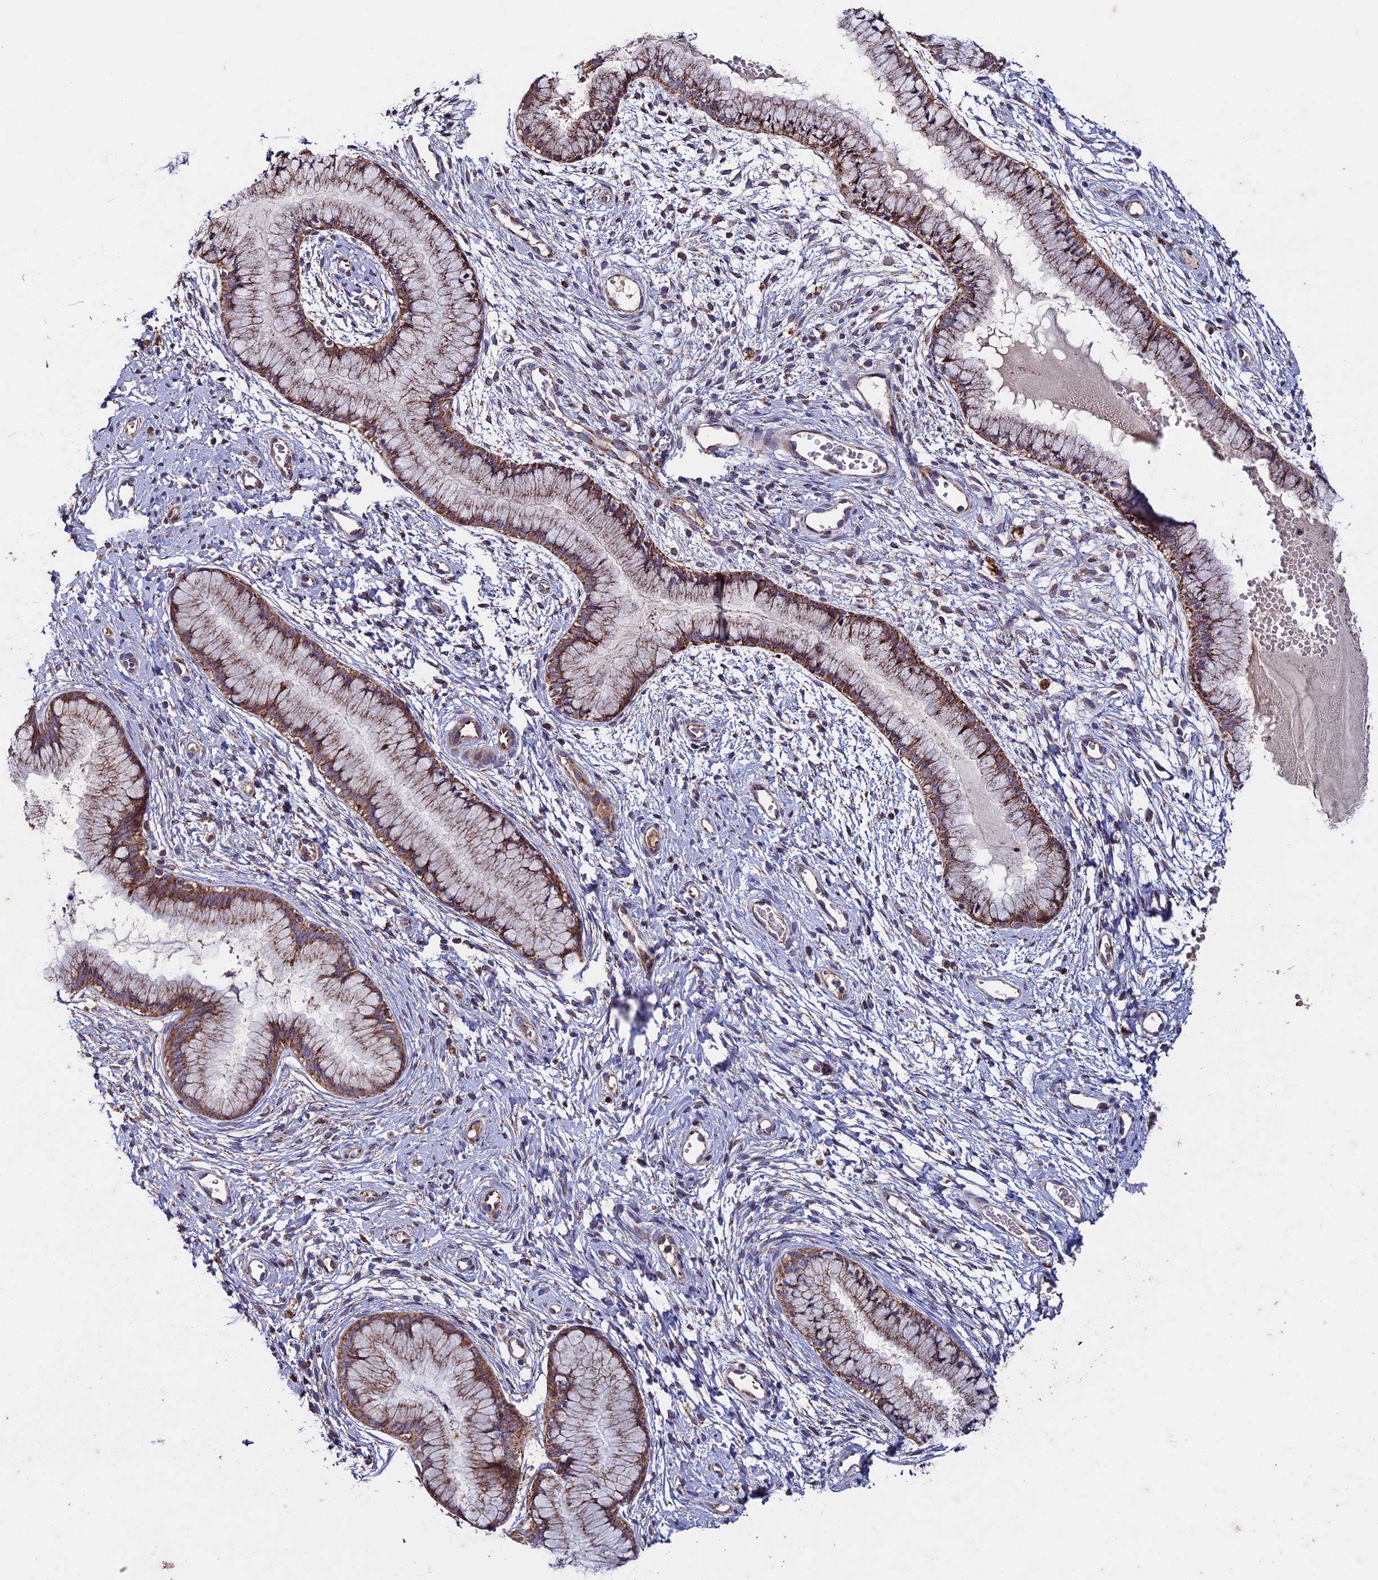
{"staining": {"intensity": "moderate", "quantity": ">75%", "location": "cytoplasmic/membranous"}, "tissue": "cervix", "cell_type": "Glandular cells", "image_type": "normal", "snomed": [{"axis": "morphology", "description": "Normal tissue, NOS"}, {"axis": "topography", "description": "Cervix"}], "caption": "IHC staining of normal cervix, which reveals medium levels of moderate cytoplasmic/membranous positivity in approximately >75% of glandular cells indicating moderate cytoplasmic/membranous protein positivity. The staining was performed using DAB (brown) for protein detection and nuclei were counterstained in hematoxylin (blue).", "gene": "RNF17", "patient": {"sex": "female", "age": 42}}